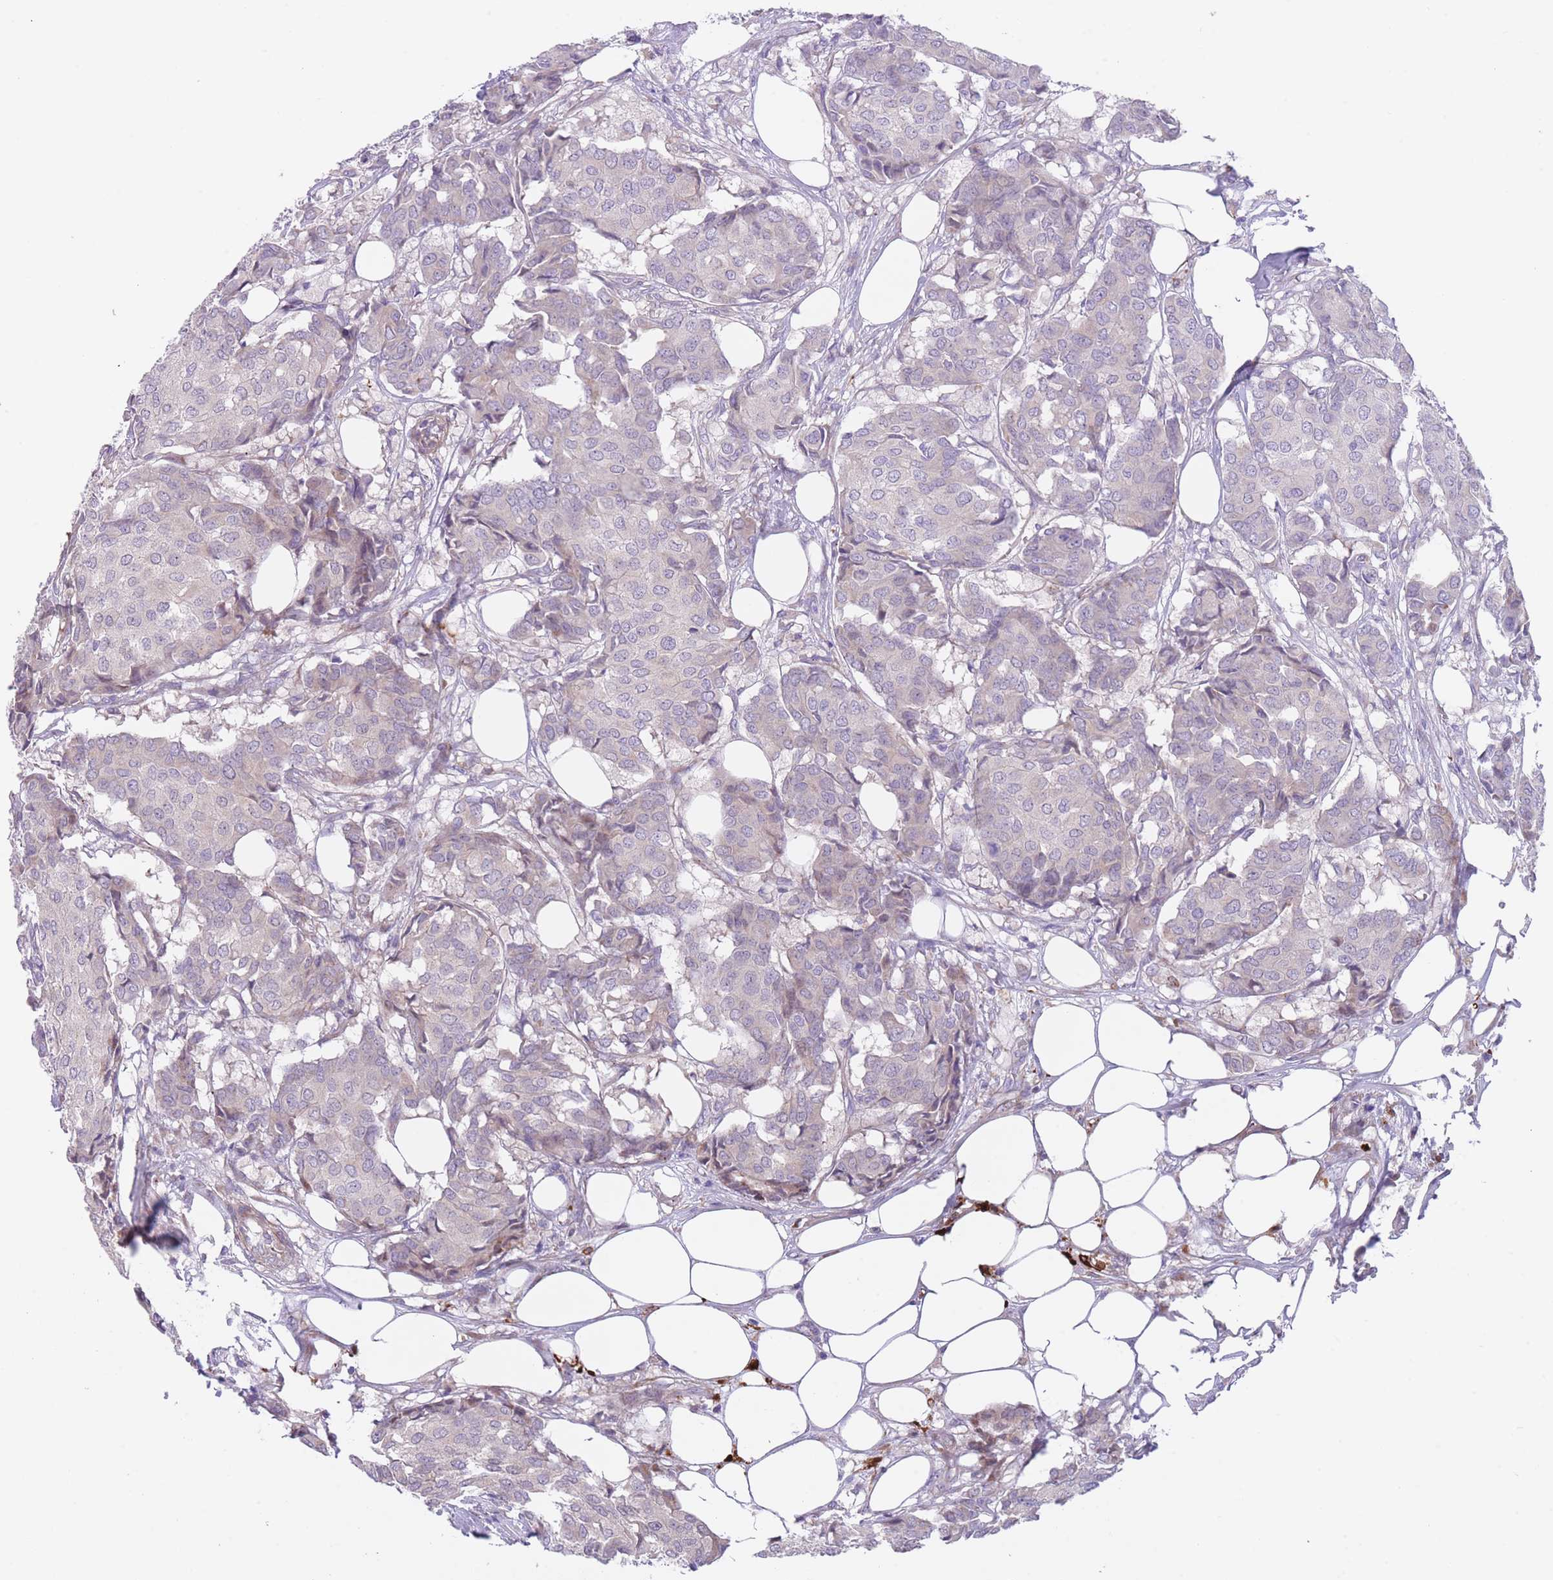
{"staining": {"intensity": "negative", "quantity": "none", "location": "none"}, "tissue": "breast cancer", "cell_type": "Tumor cells", "image_type": "cancer", "snomed": [{"axis": "morphology", "description": "Duct carcinoma"}, {"axis": "topography", "description": "Breast"}], "caption": "Immunohistochemistry histopathology image of neoplastic tissue: human breast cancer (invasive ductal carcinoma) stained with DAB (3,3'-diaminobenzidine) displays no significant protein staining in tumor cells.", "gene": "QTRT1", "patient": {"sex": "female", "age": 75}}